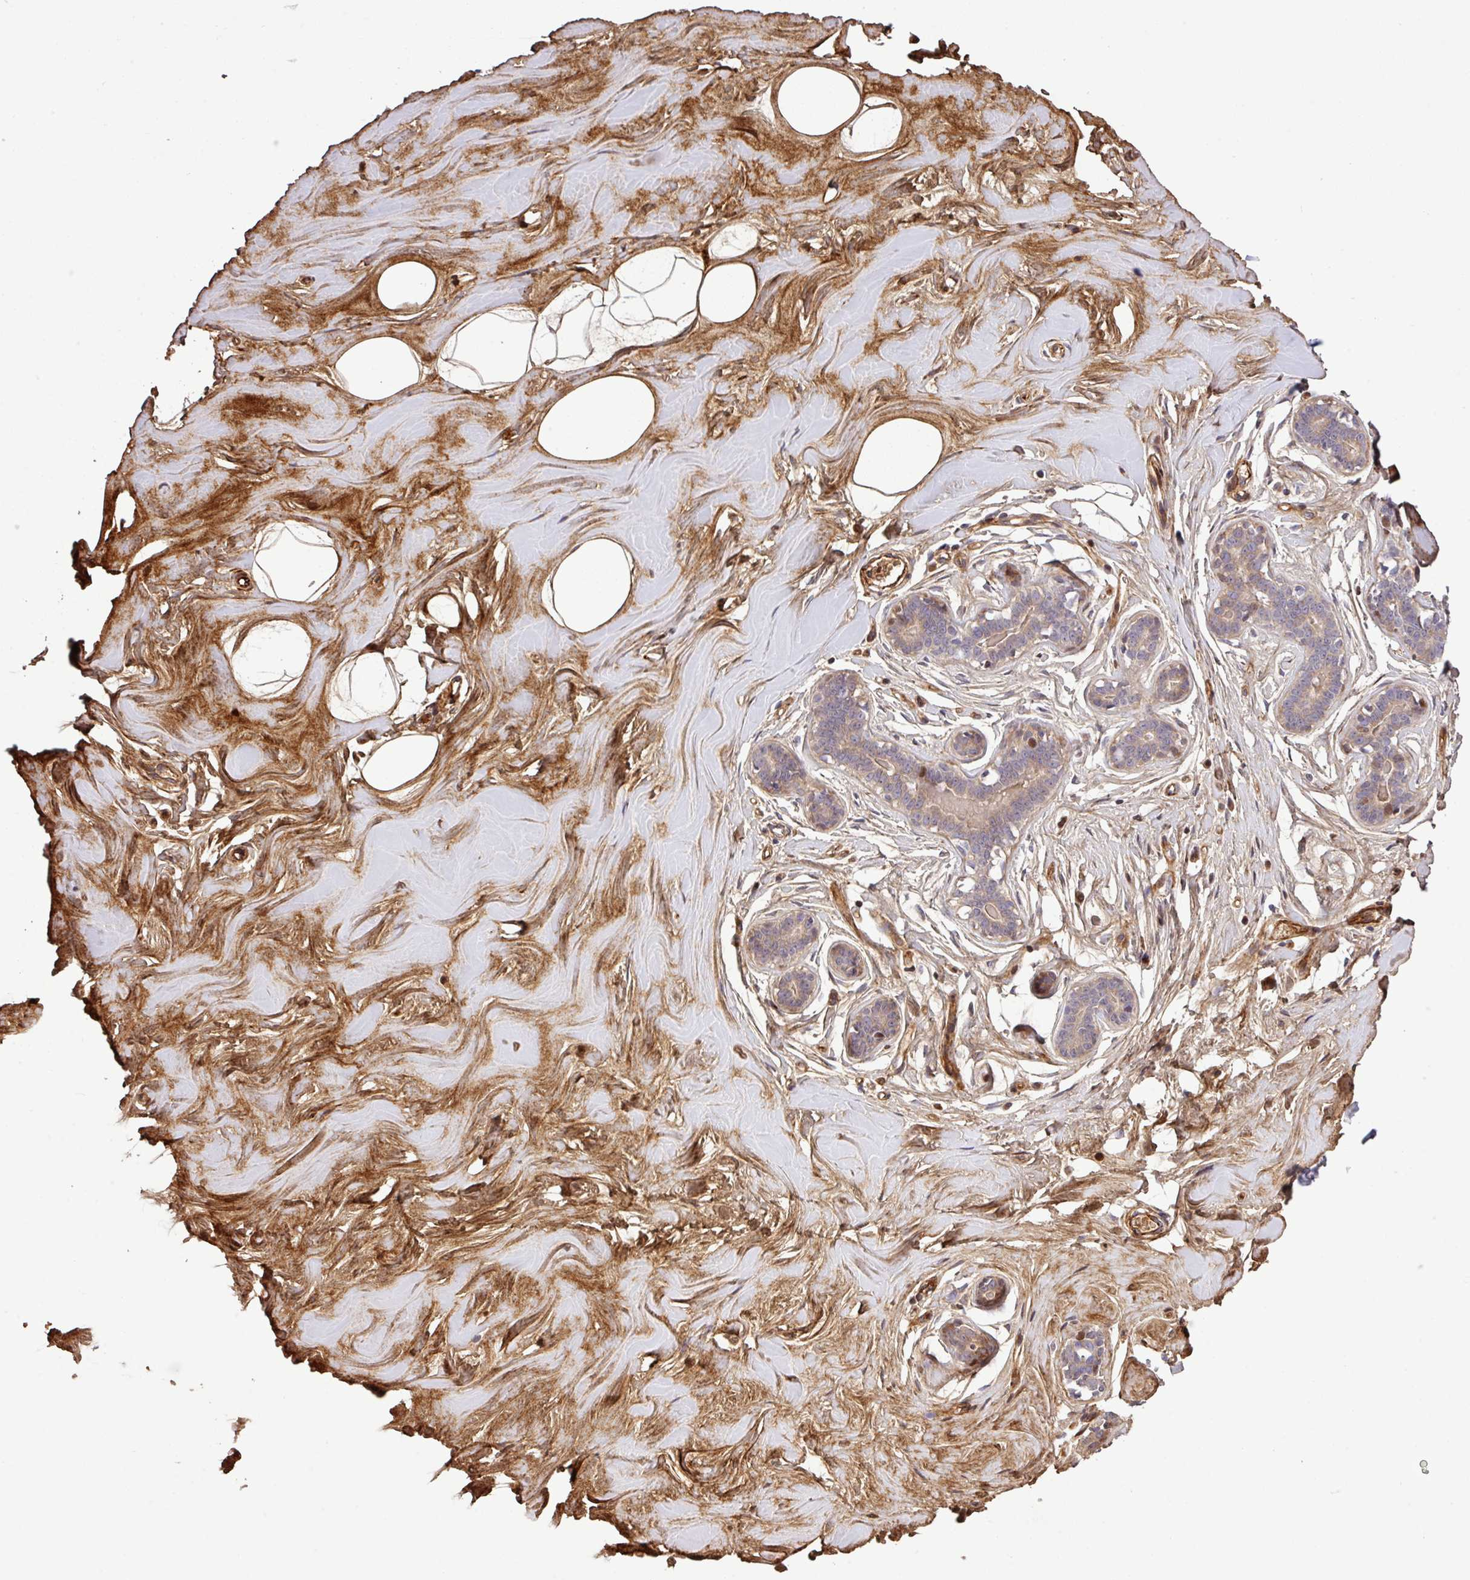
{"staining": {"intensity": "weak", "quantity": "25%-75%", "location": "cytoplasmic/membranous"}, "tissue": "breast", "cell_type": "Adipocytes", "image_type": "normal", "snomed": [{"axis": "morphology", "description": "Normal tissue, NOS"}, {"axis": "topography", "description": "Breast"}], "caption": "This is an image of IHC staining of unremarkable breast, which shows weak expression in the cytoplasmic/membranous of adipocytes.", "gene": "CTXN2", "patient": {"sex": "female", "age": 25}}